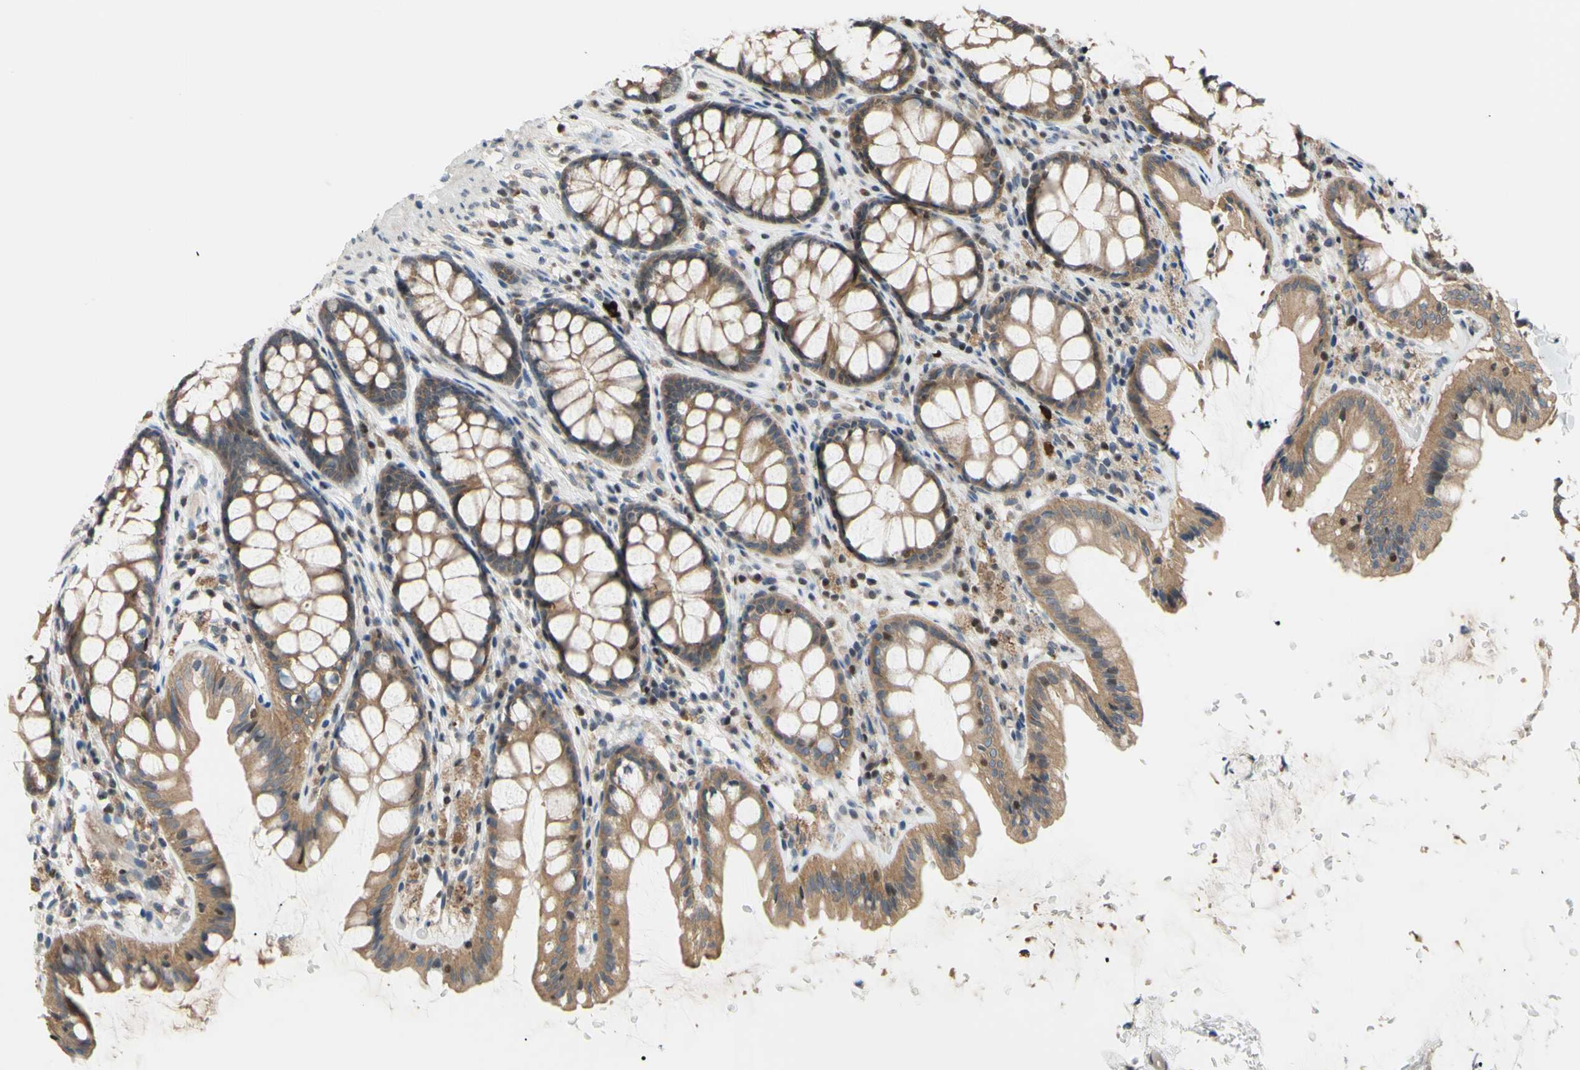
{"staining": {"intensity": "weak", "quantity": ">75%", "location": "cytoplasmic/membranous"}, "tissue": "colon", "cell_type": "Endothelial cells", "image_type": "normal", "snomed": [{"axis": "morphology", "description": "Normal tissue, NOS"}, {"axis": "topography", "description": "Colon"}], "caption": "The micrograph reveals staining of benign colon, revealing weak cytoplasmic/membranous protein staining (brown color) within endothelial cells. The staining is performed using DAB brown chromogen to label protein expression. The nuclei are counter-stained blue using hematoxylin.", "gene": "SP4", "patient": {"sex": "female", "age": 55}}